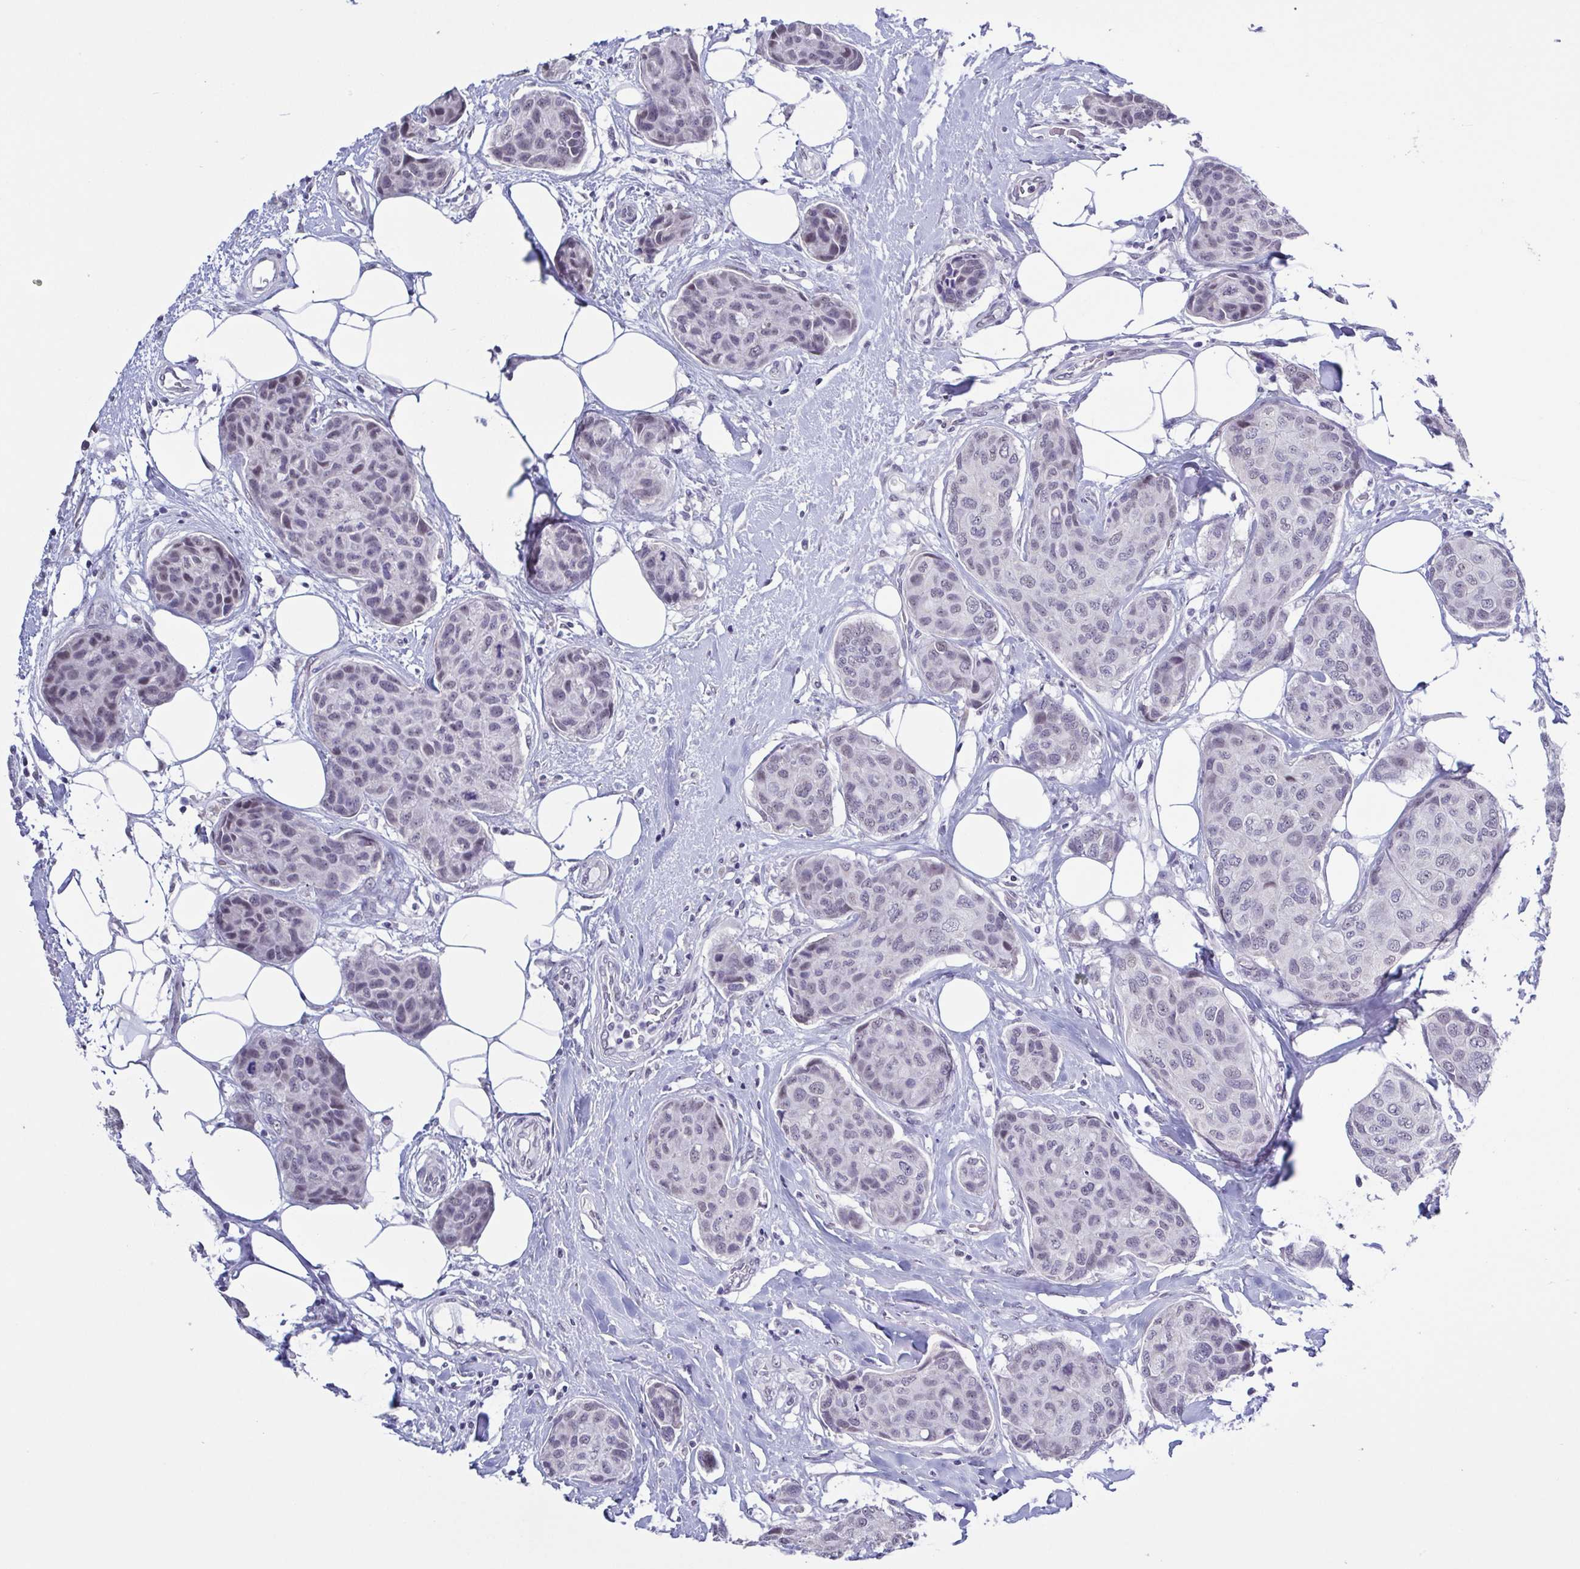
{"staining": {"intensity": "negative", "quantity": "none", "location": "none"}, "tissue": "breast cancer", "cell_type": "Tumor cells", "image_type": "cancer", "snomed": [{"axis": "morphology", "description": "Duct carcinoma"}, {"axis": "topography", "description": "Breast"}], "caption": "A high-resolution histopathology image shows immunohistochemistry staining of infiltrating ductal carcinoma (breast), which reveals no significant positivity in tumor cells. (Brightfield microscopy of DAB immunohistochemistry at high magnification).", "gene": "TMEM92", "patient": {"sex": "female", "age": 80}}